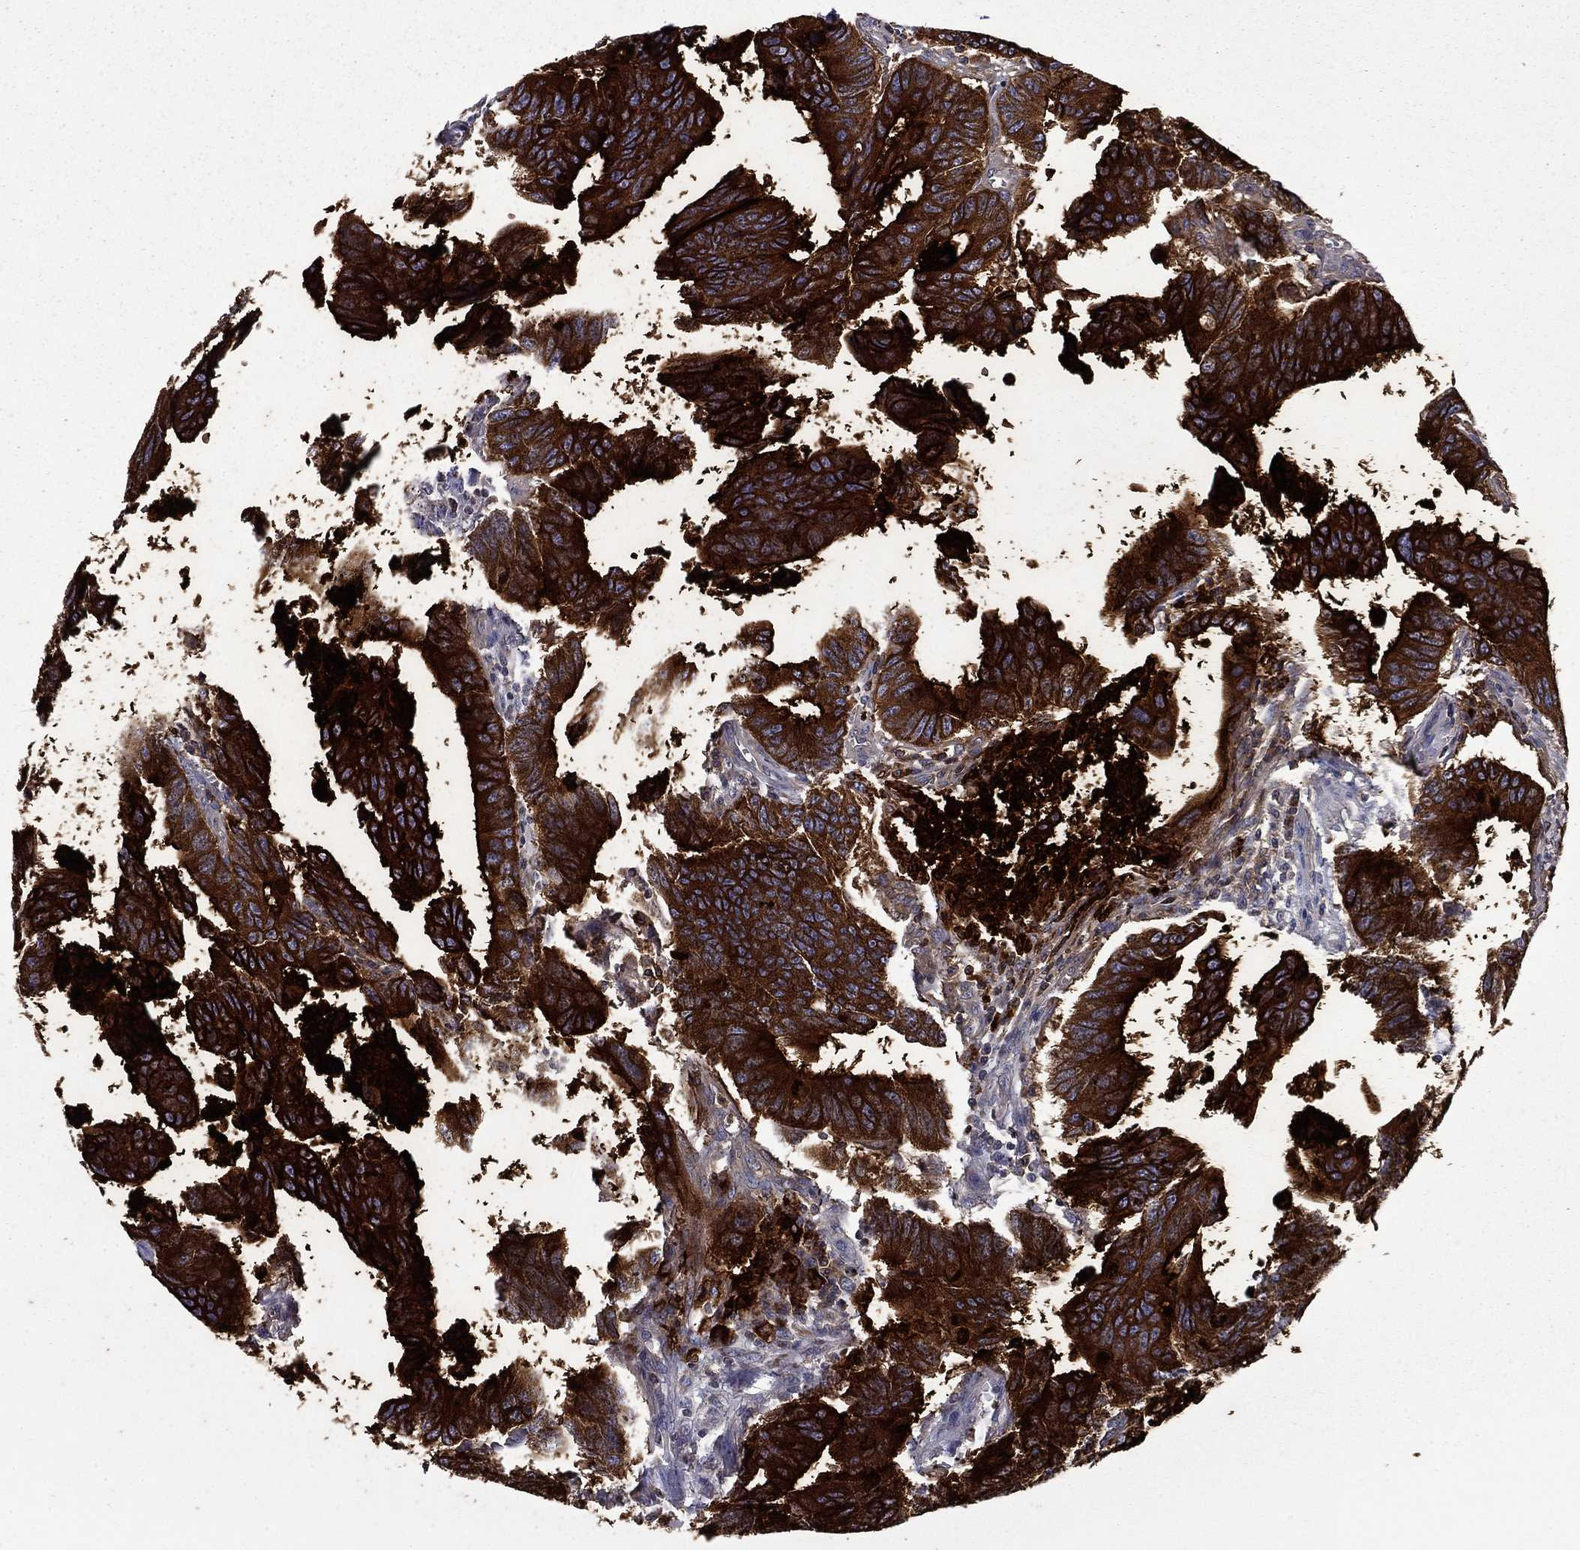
{"staining": {"intensity": "strong", "quantity": ">75%", "location": "cytoplasmic/membranous"}, "tissue": "colorectal cancer", "cell_type": "Tumor cells", "image_type": "cancer", "snomed": [{"axis": "morphology", "description": "Adenocarcinoma, NOS"}, {"axis": "topography", "description": "Appendix"}, {"axis": "topography", "description": "Colon"}, {"axis": "topography", "description": "Cecum"}, {"axis": "topography", "description": "Colon asc"}], "caption": "Protein analysis of colorectal cancer tissue reveals strong cytoplasmic/membranous staining in approximately >75% of tumor cells.", "gene": "CEACAM7", "patient": {"sex": "female", "age": 85}}